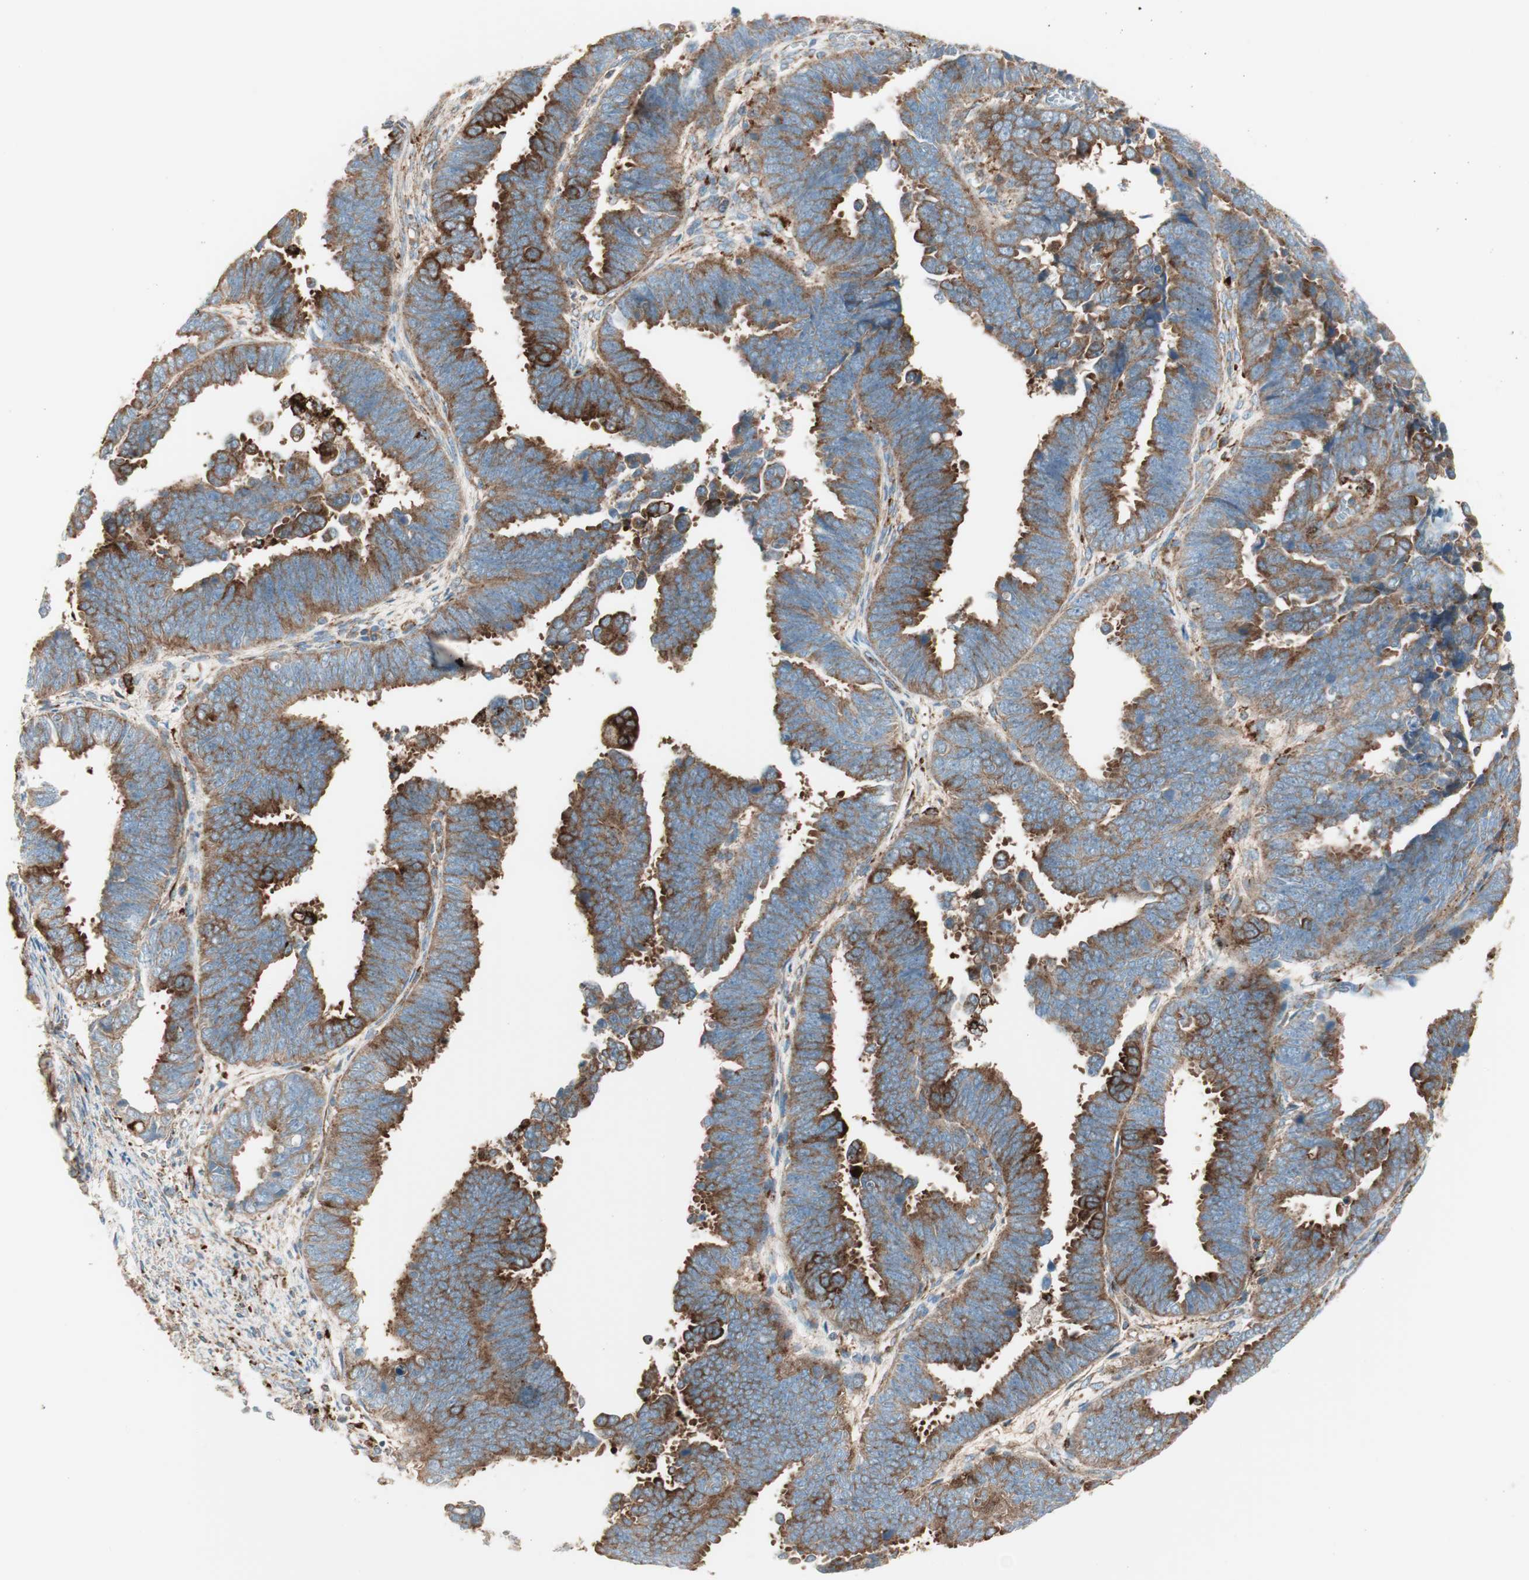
{"staining": {"intensity": "moderate", "quantity": "<25%", "location": "cytoplasmic/membranous"}, "tissue": "endometrial cancer", "cell_type": "Tumor cells", "image_type": "cancer", "snomed": [{"axis": "morphology", "description": "Adenocarcinoma, NOS"}, {"axis": "topography", "description": "Endometrium"}], "caption": "A micrograph showing moderate cytoplasmic/membranous staining in approximately <25% of tumor cells in endometrial cancer, as visualized by brown immunohistochemical staining.", "gene": "ATP6V1G1", "patient": {"sex": "female", "age": 75}}